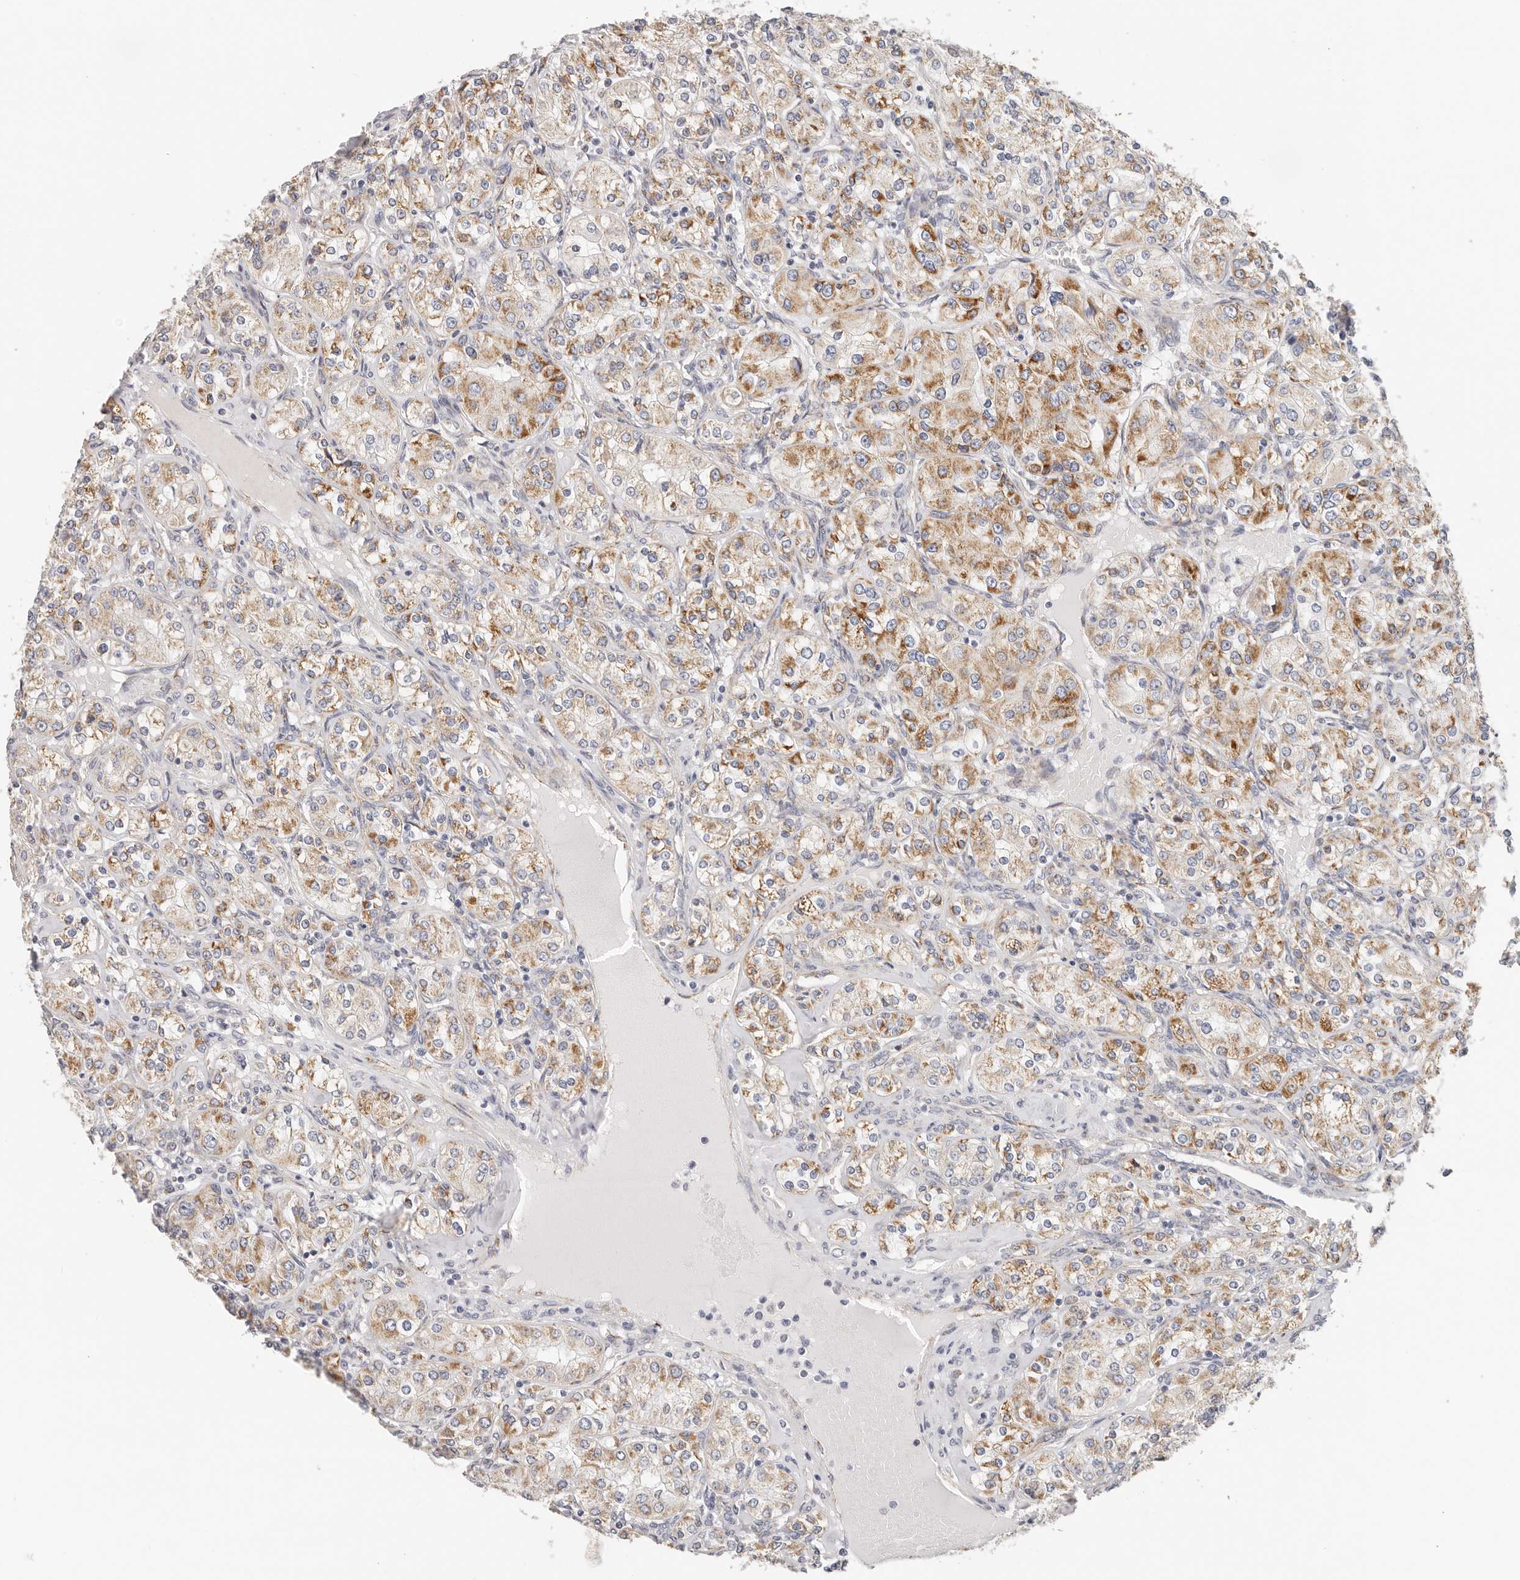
{"staining": {"intensity": "moderate", "quantity": ">75%", "location": "cytoplasmic/membranous"}, "tissue": "renal cancer", "cell_type": "Tumor cells", "image_type": "cancer", "snomed": [{"axis": "morphology", "description": "Adenocarcinoma, NOS"}, {"axis": "topography", "description": "Kidney"}], "caption": "Immunohistochemistry (IHC) of human renal cancer (adenocarcinoma) exhibits medium levels of moderate cytoplasmic/membranous positivity in about >75% of tumor cells.", "gene": "AFDN", "patient": {"sex": "male", "age": 77}}